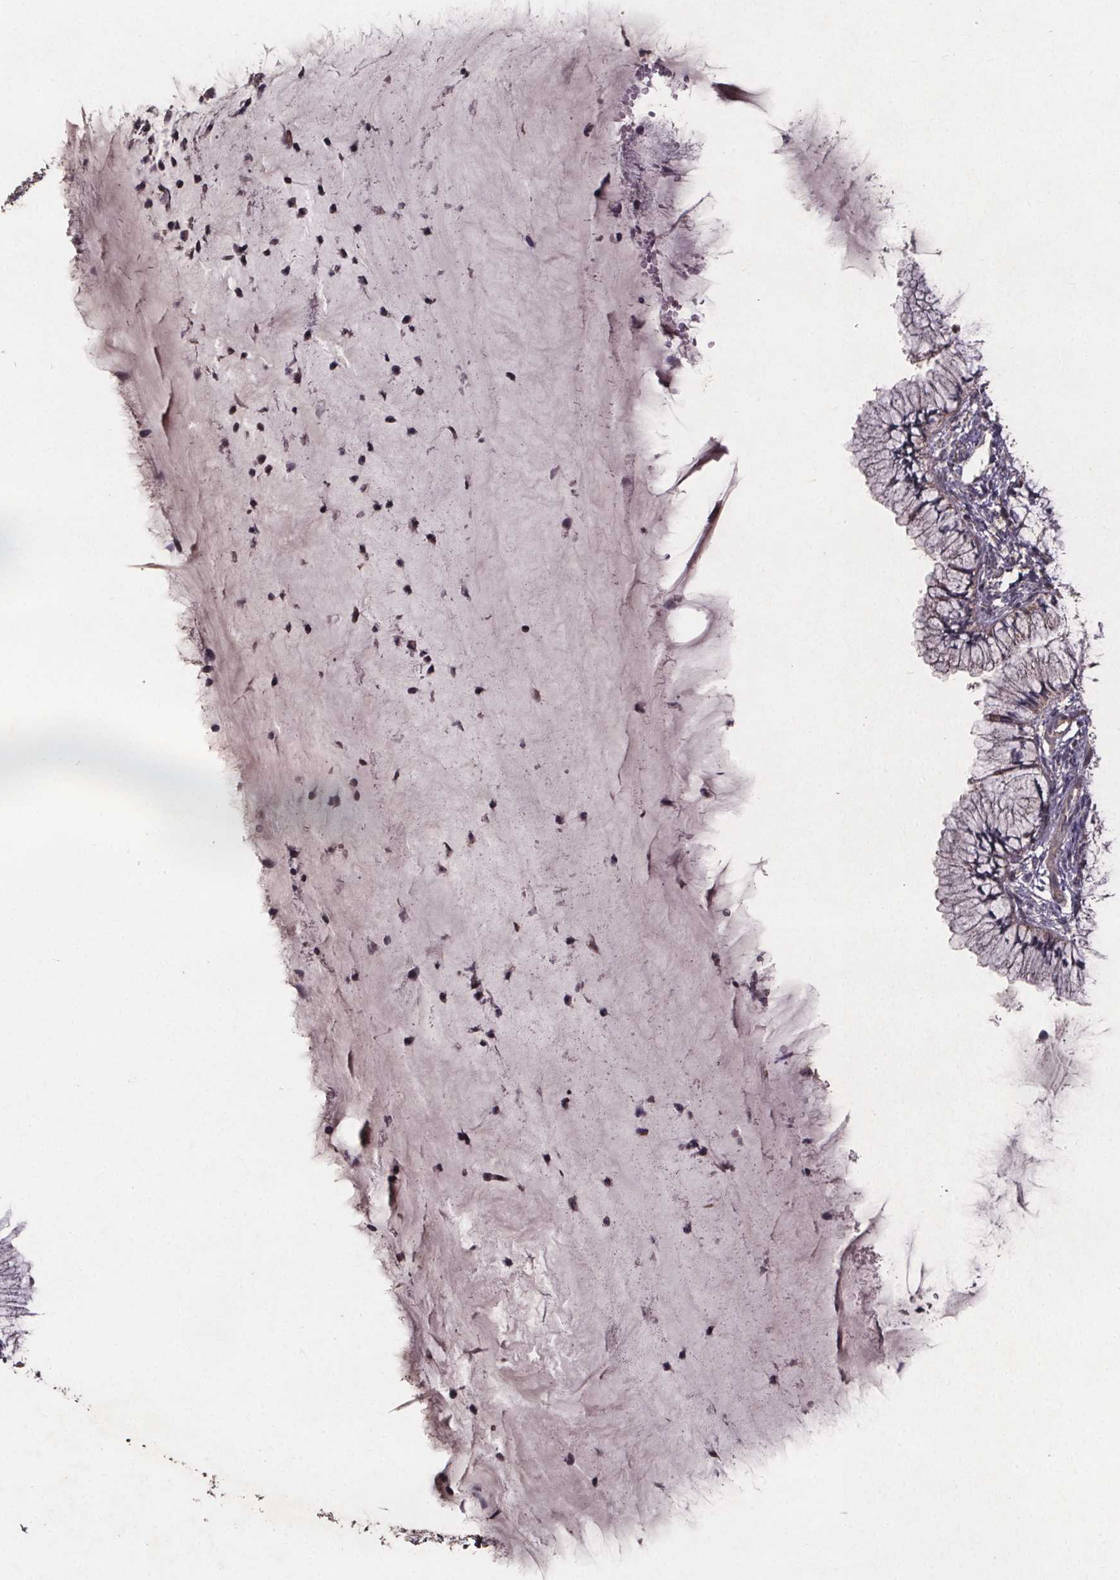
{"staining": {"intensity": "negative", "quantity": "none", "location": "none"}, "tissue": "cervix", "cell_type": "Glandular cells", "image_type": "normal", "snomed": [{"axis": "morphology", "description": "Normal tissue, NOS"}, {"axis": "topography", "description": "Cervix"}], "caption": "Photomicrograph shows no significant protein expression in glandular cells of benign cervix.", "gene": "YME1L1", "patient": {"sex": "female", "age": 37}}